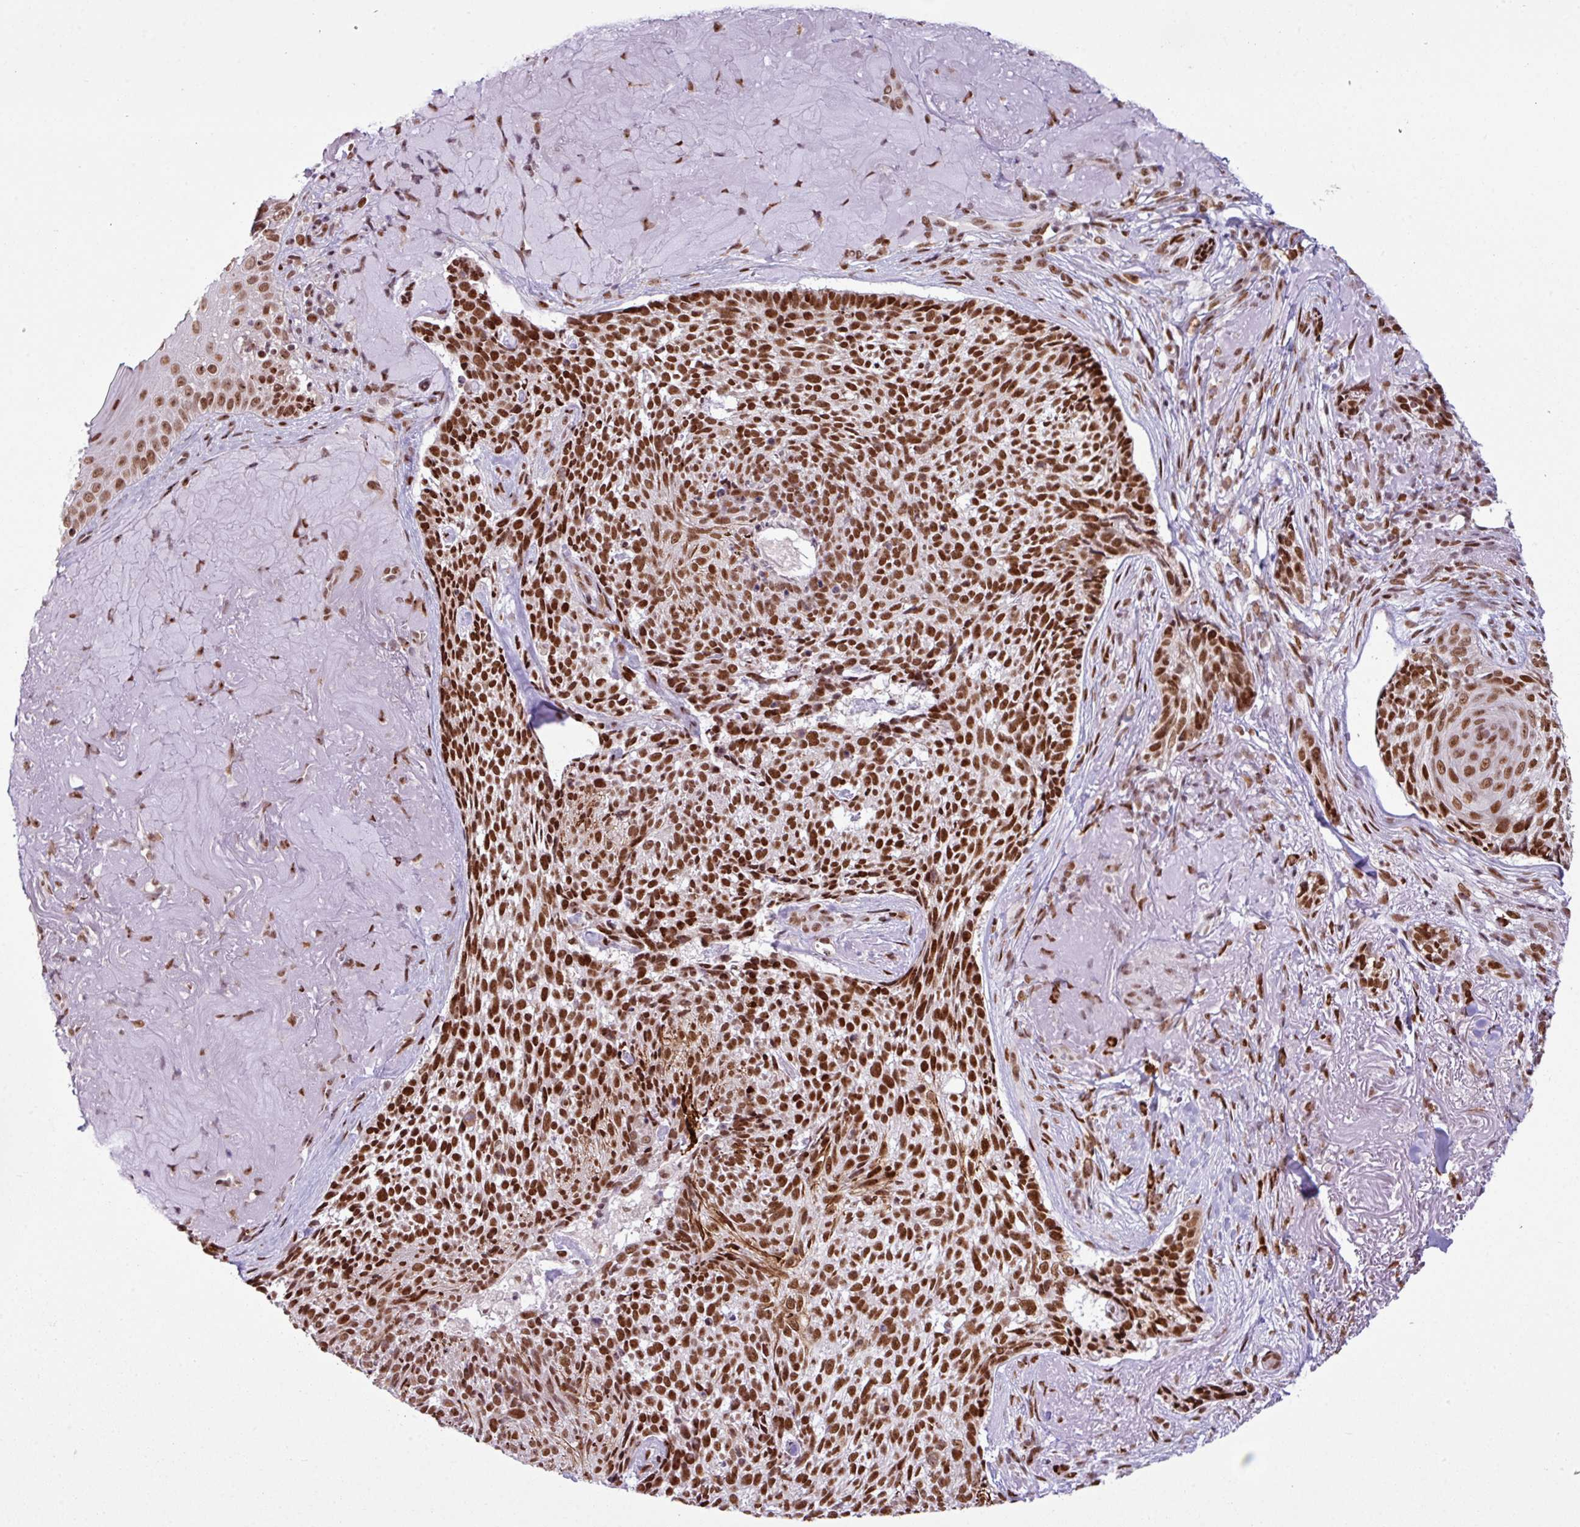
{"staining": {"intensity": "strong", "quantity": ">75%", "location": "nuclear"}, "tissue": "skin cancer", "cell_type": "Tumor cells", "image_type": "cancer", "snomed": [{"axis": "morphology", "description": "Basal cell carcinoma"}, {"axis": "topography", "description": "Skin"}, {"axis": "topography", "description": "Skin of face"}], "caption": "The micrograph shows staining of basal cell carcinoma (skin), revealing strong nuclear protein positivity (brown color) within tumor cells.", "gene": "PRDM5", "patient": {"sex": "female", "age": 95}}